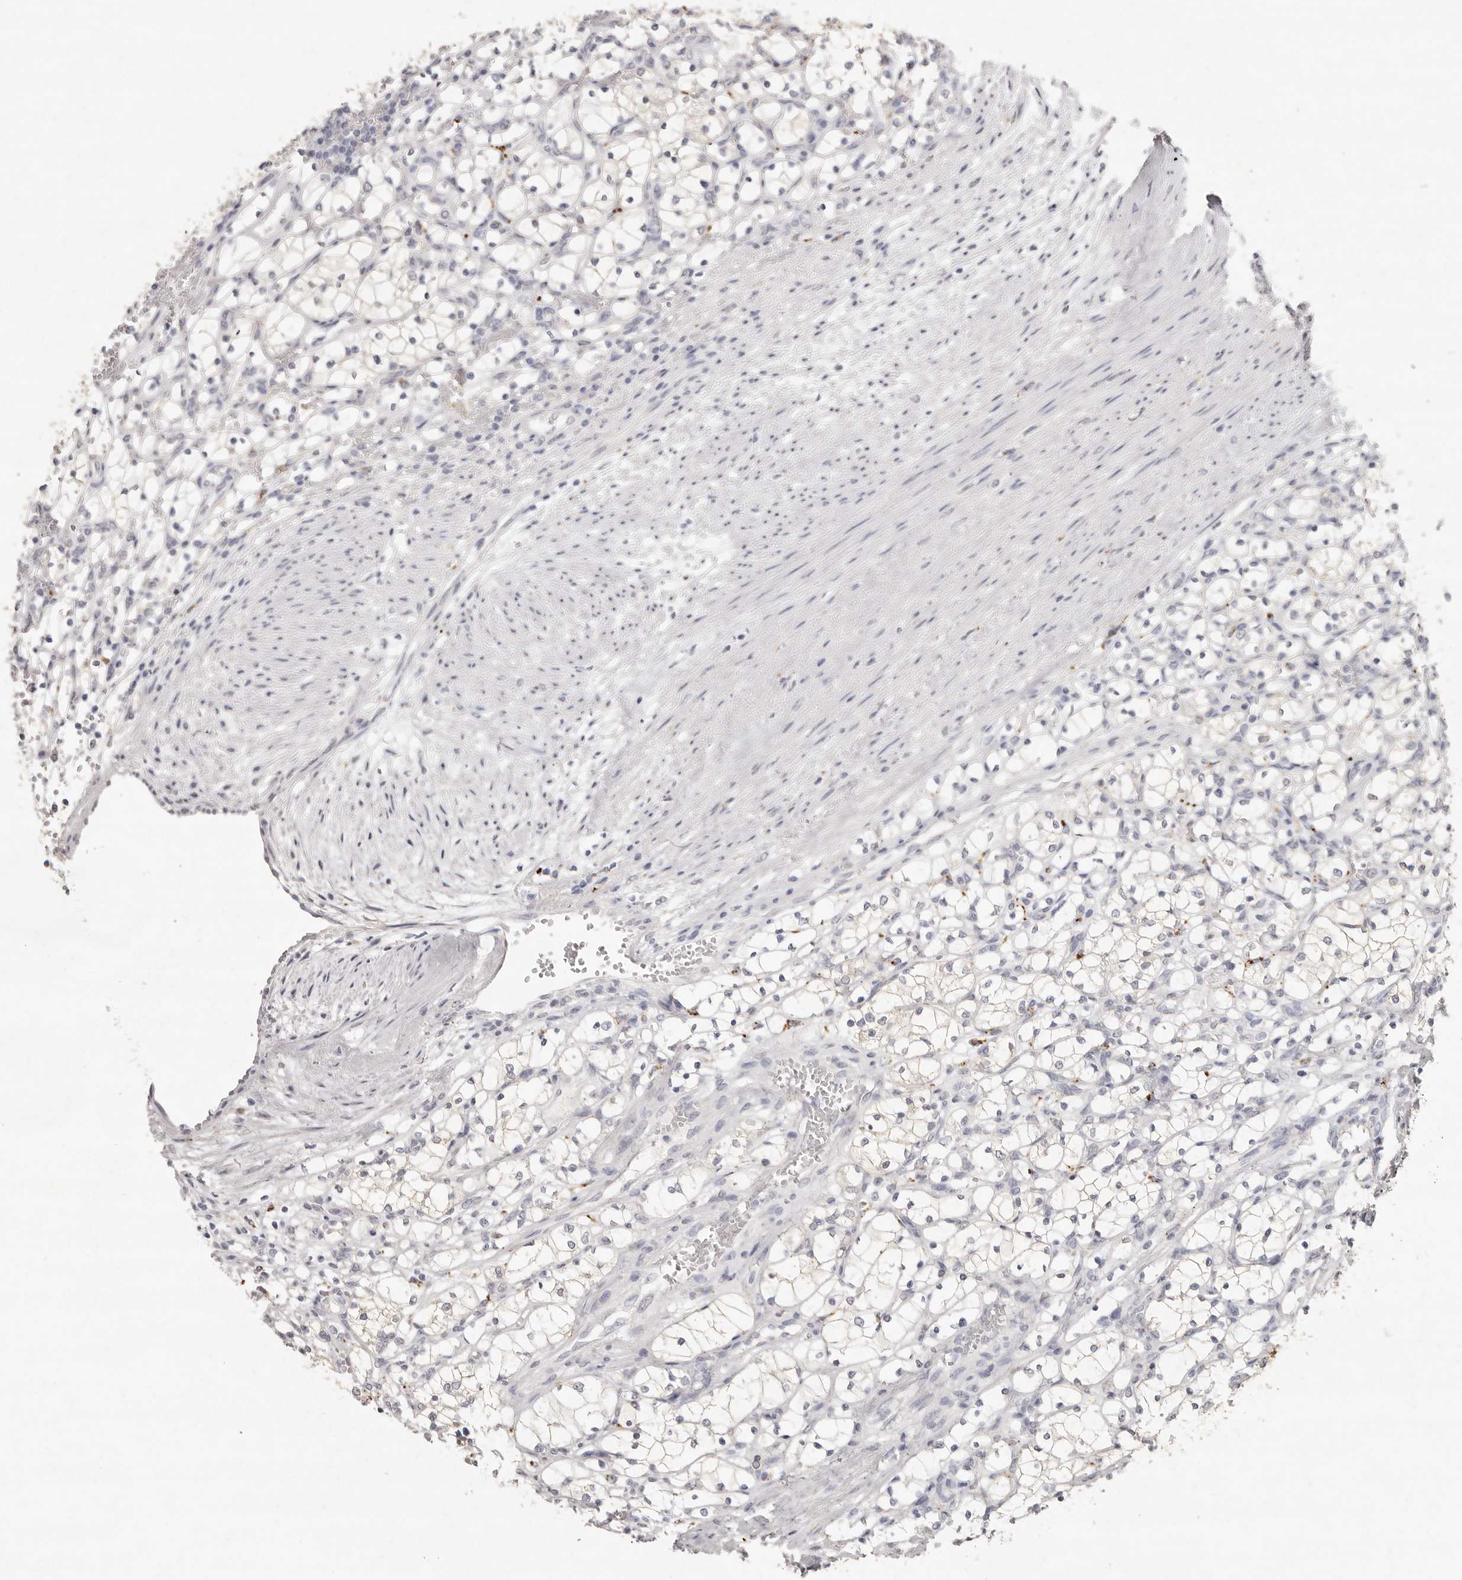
{"staining": {"intensity": "negative", "quantity": "none", "location": "none"}, "tissue": "renal cancer", "cell_type": "Tumor cells", "image_type": "cancer", "snomed": [{"axis": "morphology", "description": "Adenocarcinoma, NOS"}, {"axis": "topography", "description": "Kidney"}], "caption": "Human renal cancer stained for a protein using IHC displays no positivity in tumor cells.", "gene": "FAM185A", "patient": {"sex": "female", "age": 69}}